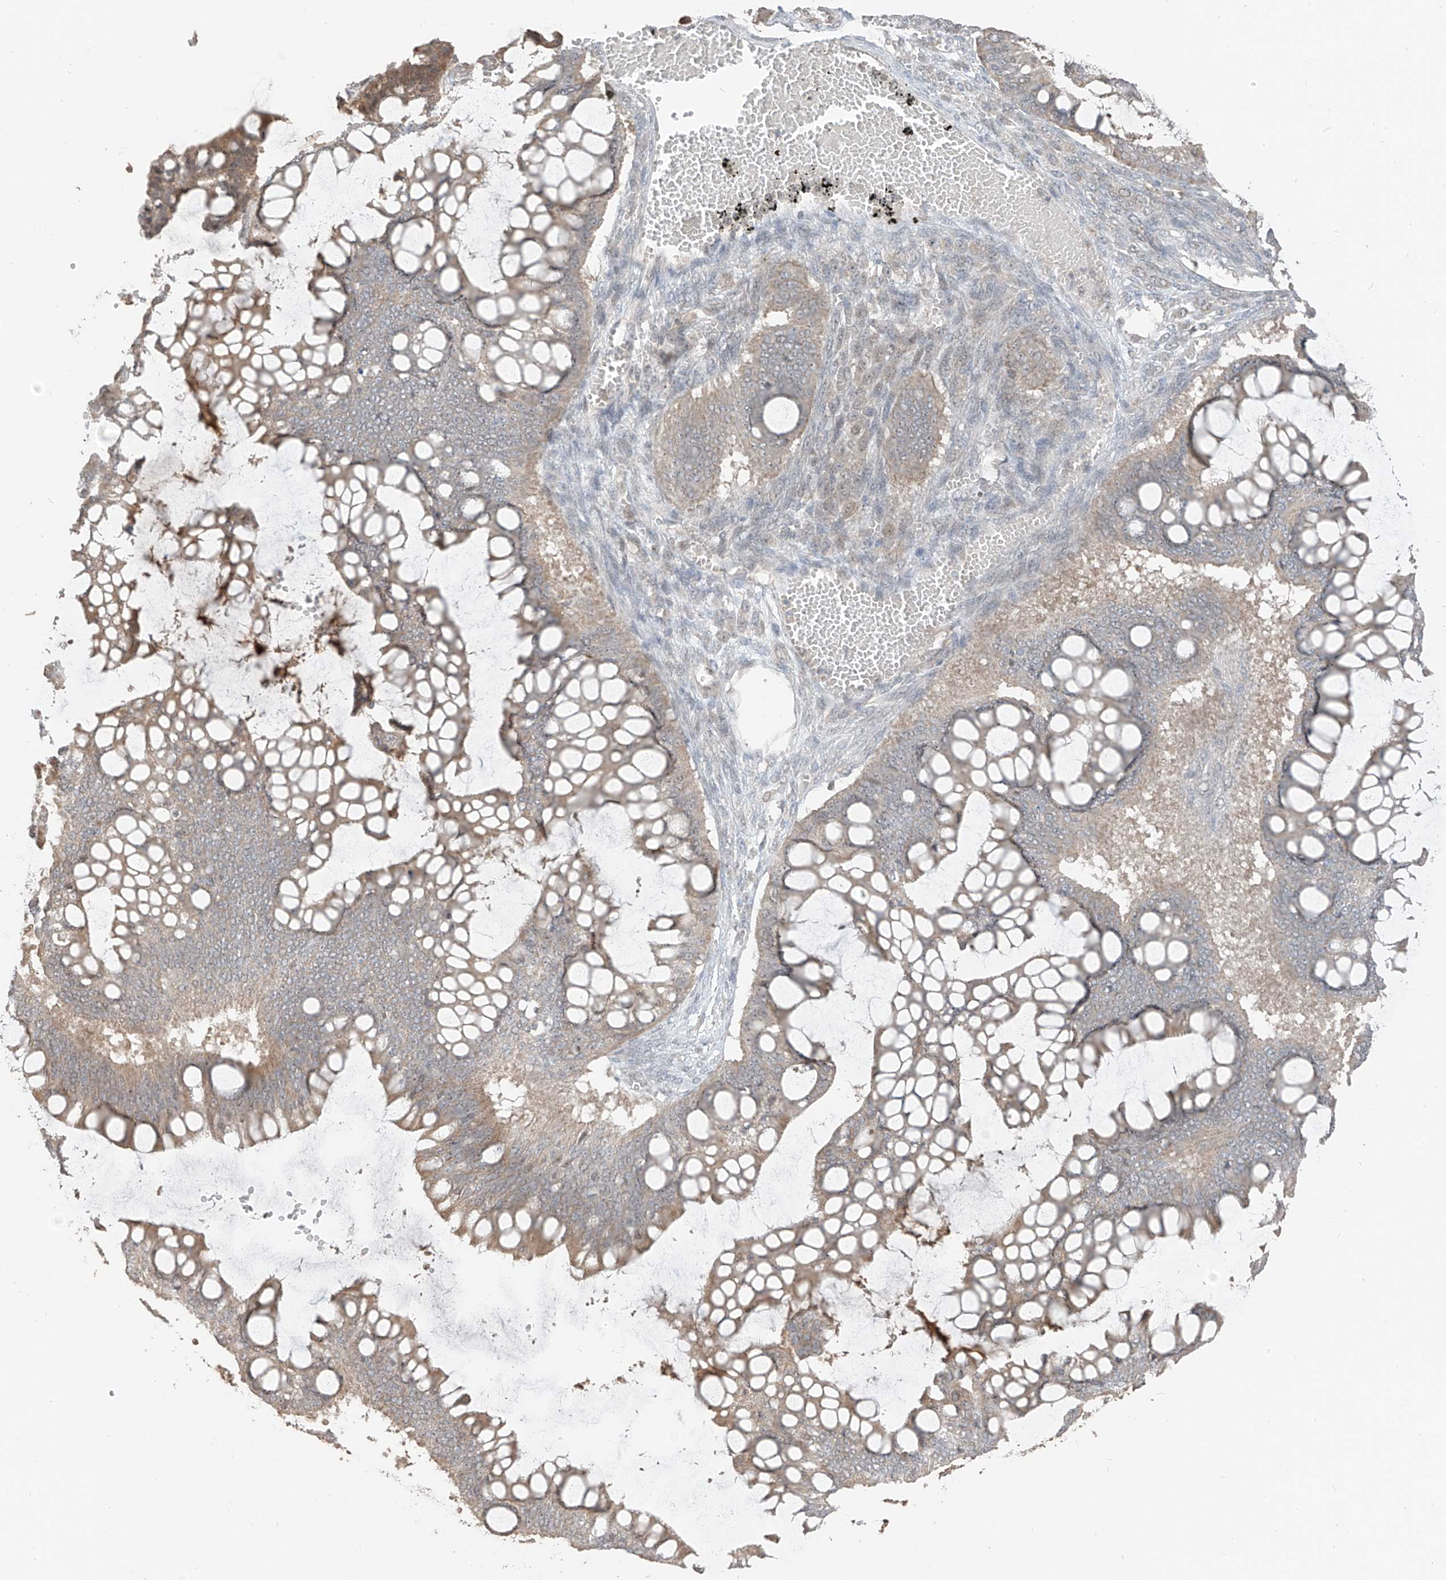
{"staining": {"intensity": "weak", "quantity": "<25%", "location": "cytoplasmic/membranous"}, "tissue": "ovarian cancer", "cell_type": "Tumor cells", "image_type": "cancer", "snomed": [{"axis": "morphology", "description": "Cystadenocarcinoma, mucinous, NOS"}, {"axis": "topography", "description": "Ovary"}], "caption": "This micrograph is of ovarian mucinous cystadenocarcinoma stained with immunohistochemistry (IHC) to label a protein in brown with the nuclei are counter-stained blue. There is no expression in tumor cells. Brightfield microscopy of immunohistochemistry stained with DAB (brown) and hematoxylin (blue), captured at high magnification.", "gene": "COLGALT2", "patient": {"sex": "female", "age": 73}}